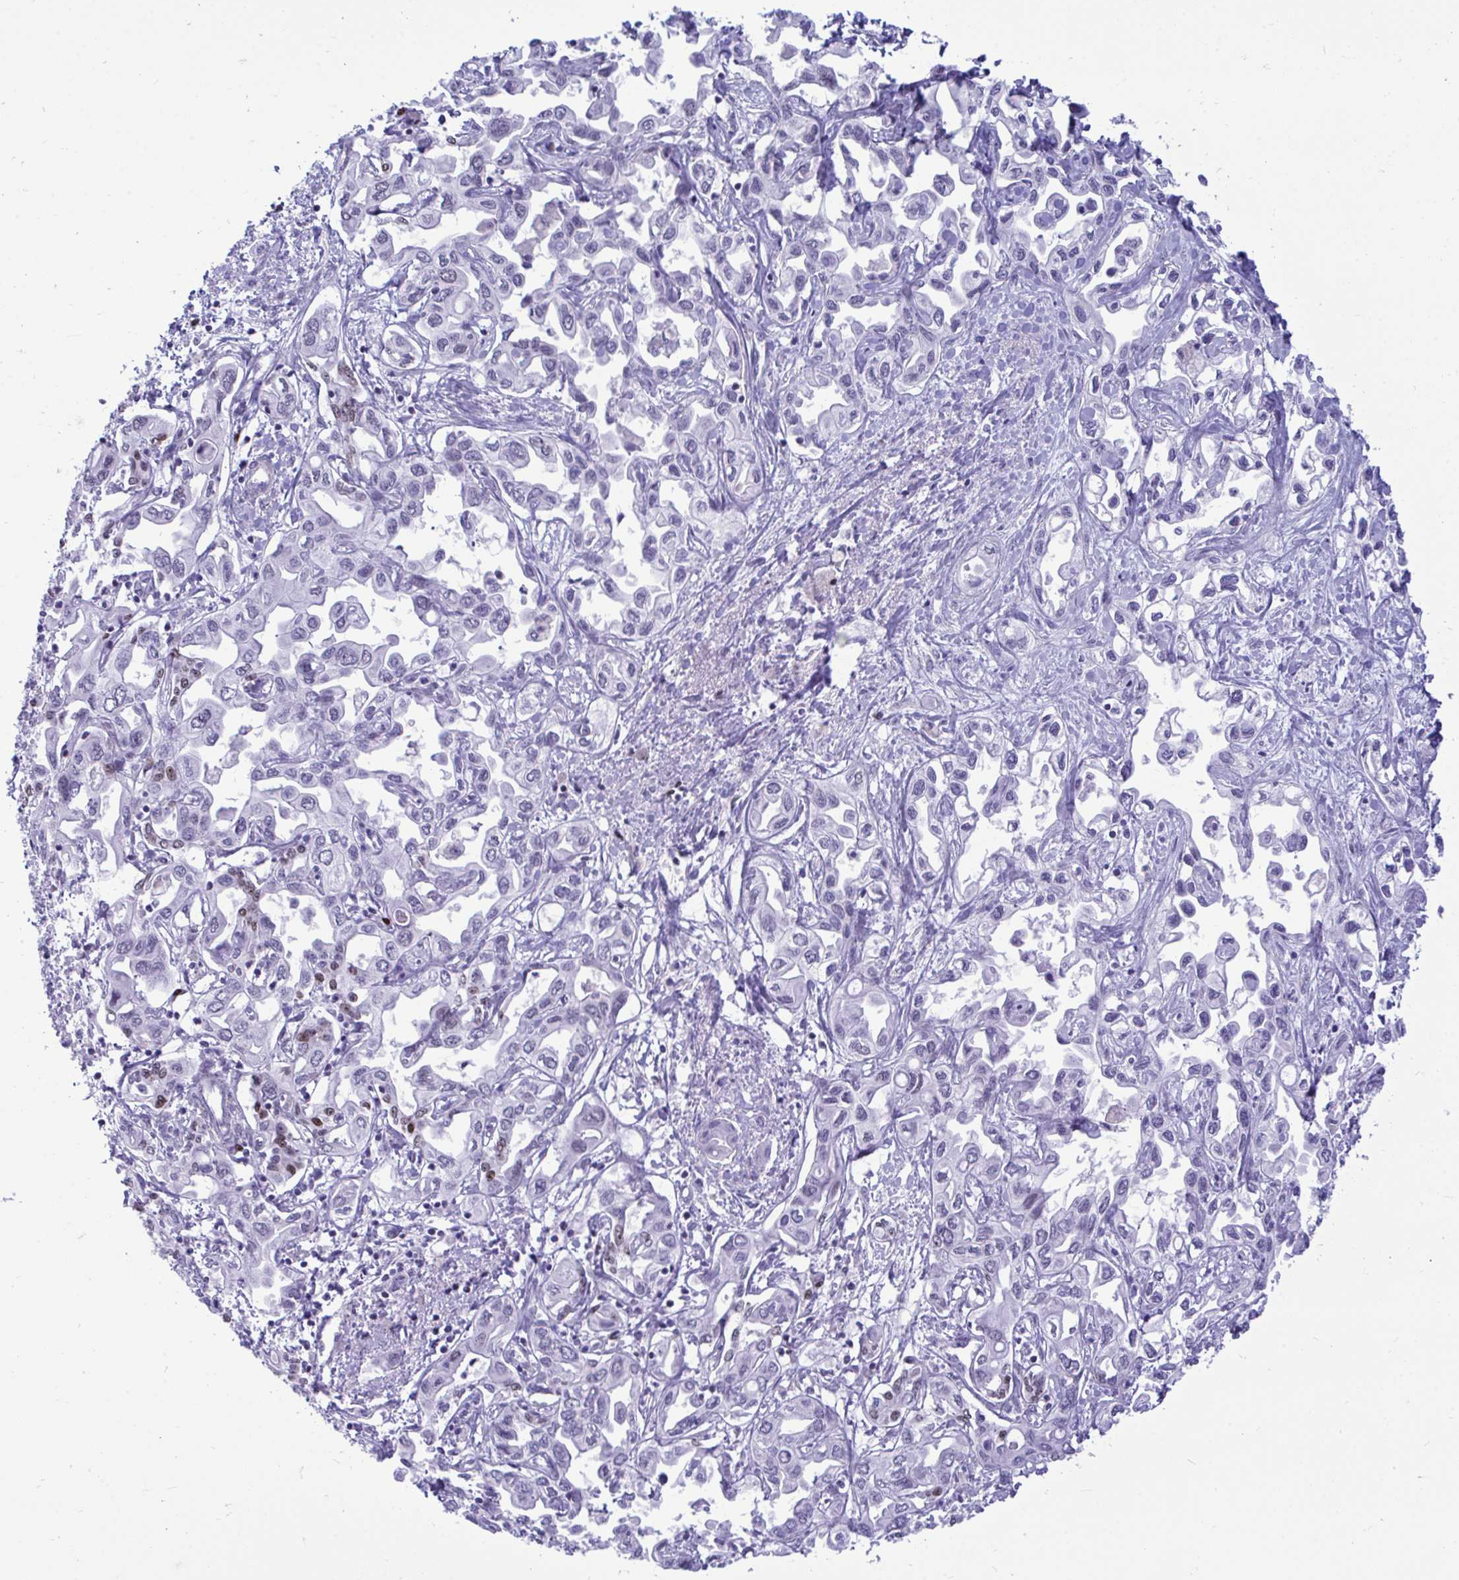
{"staining": {"intensity": "negative", "quantity": "none", "location": "none"}, "tissue": "liver cancer", "cell_type": "Tumor cells", "image_type": "cancer", "snomed": [{"axis": "morphology", "description": "Cholangiocarcinoma"}, {"axis": "topography", "description": "Liver"}], "caption": "Immunohistochemistry (IHC) of human cholangiocarcinoma (liver) shows no expression in tumor cells.", "gene": "SLC25A51", "patient": {"sex": "female", "age": 64}}